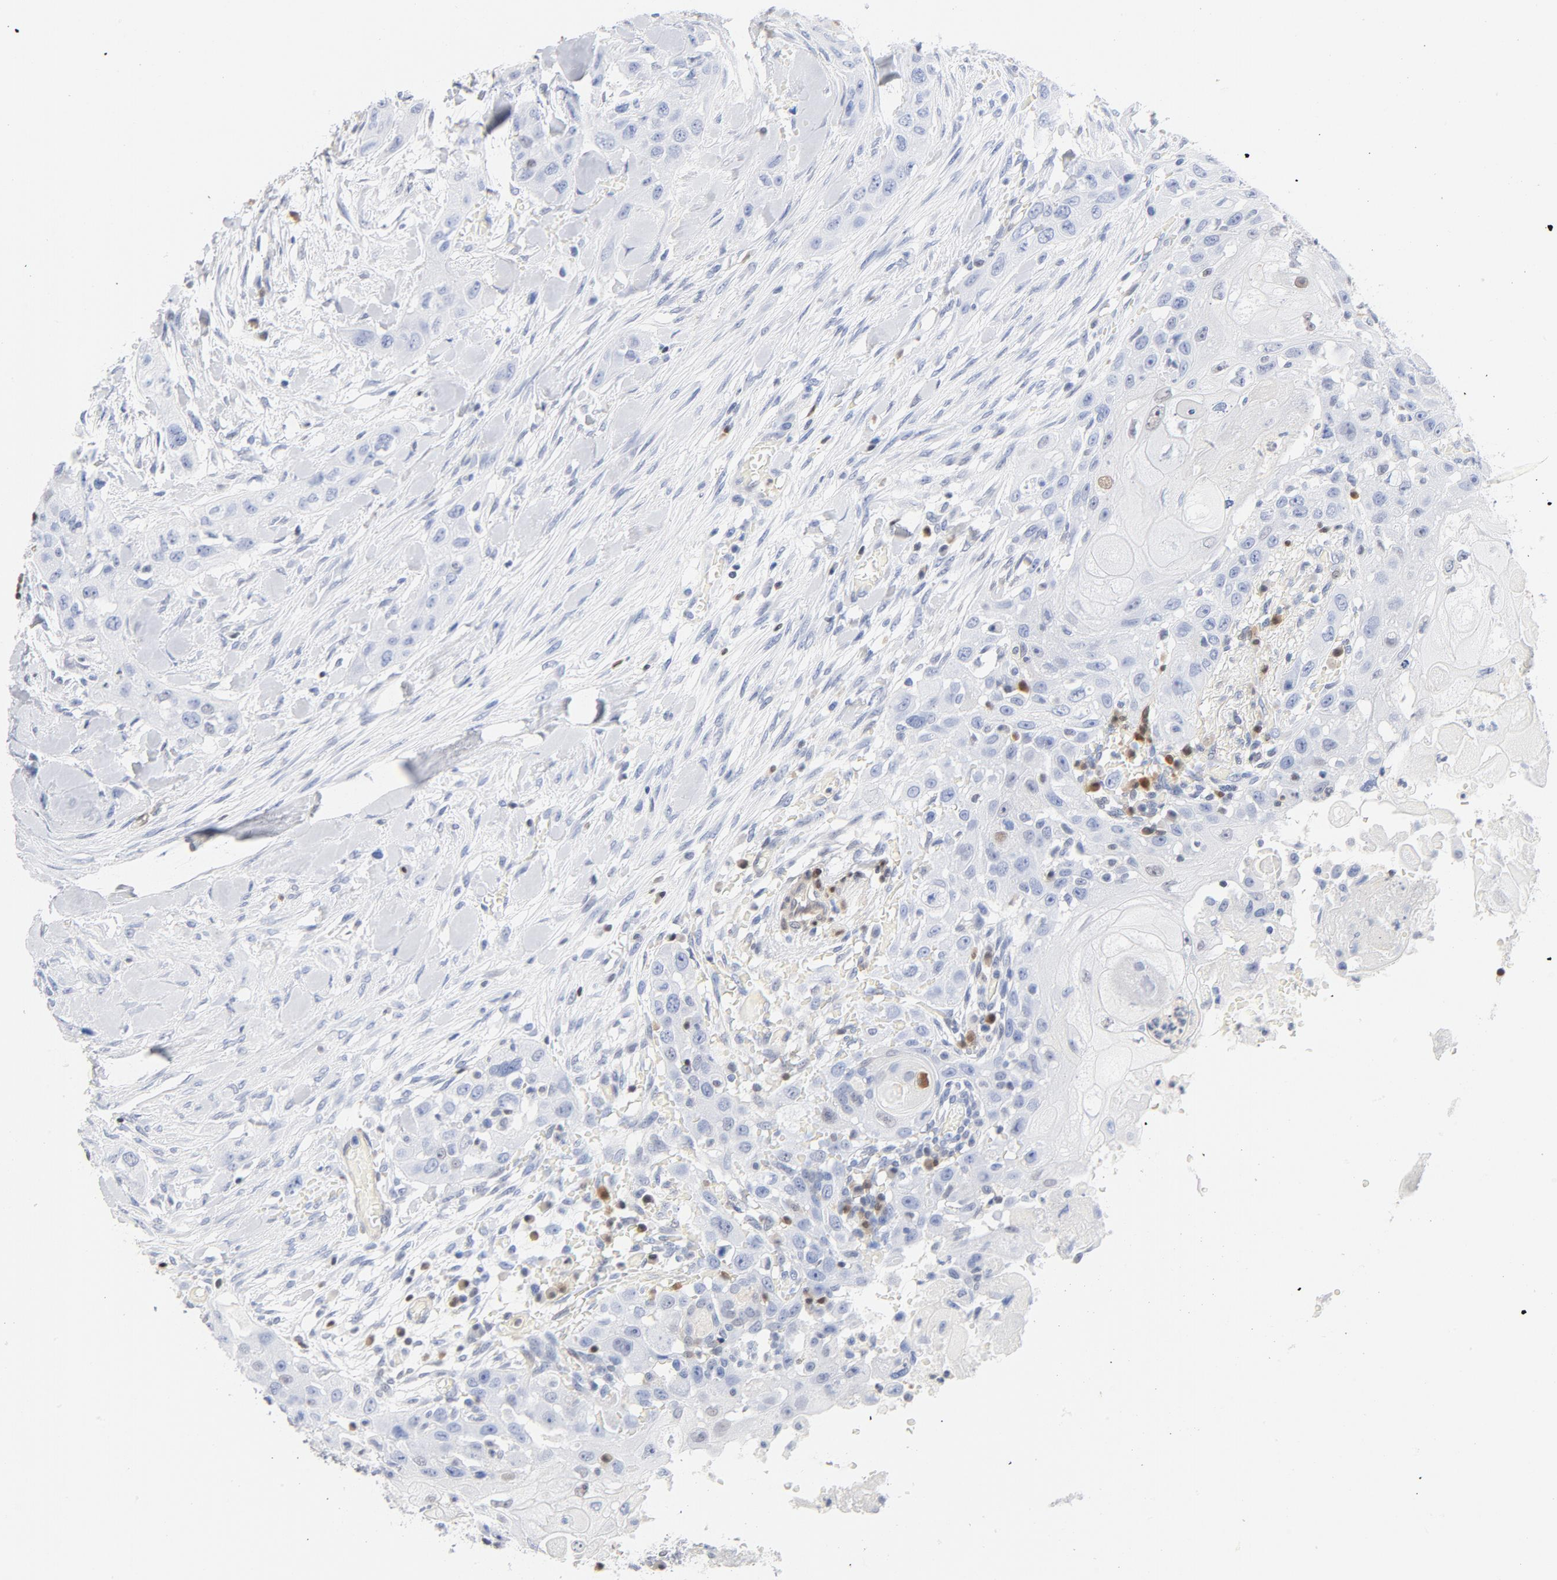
{"staining": {"intensity": "negative", "quantity": "none", "location": "none"}, "tissue": "head and neck cancer", "cell_type": "Tumor cells", "image_type": "cancer", "snomed": [{"axis": "morphology", "description": "Neoplasm, malignant, NOS"}, {"axis": "topography", "description": "Salivary gland"}, {"axis": "topography", "description": "Head-Neck"}], "caption": "Immunohistochemistry image of head and neck cancer (neoplasm (malignant)) stained for a protein (brown), which shows no staining in tumor cells.", "gene": "CDKN1B", "patient": {"sex": "male", "age": 43}}